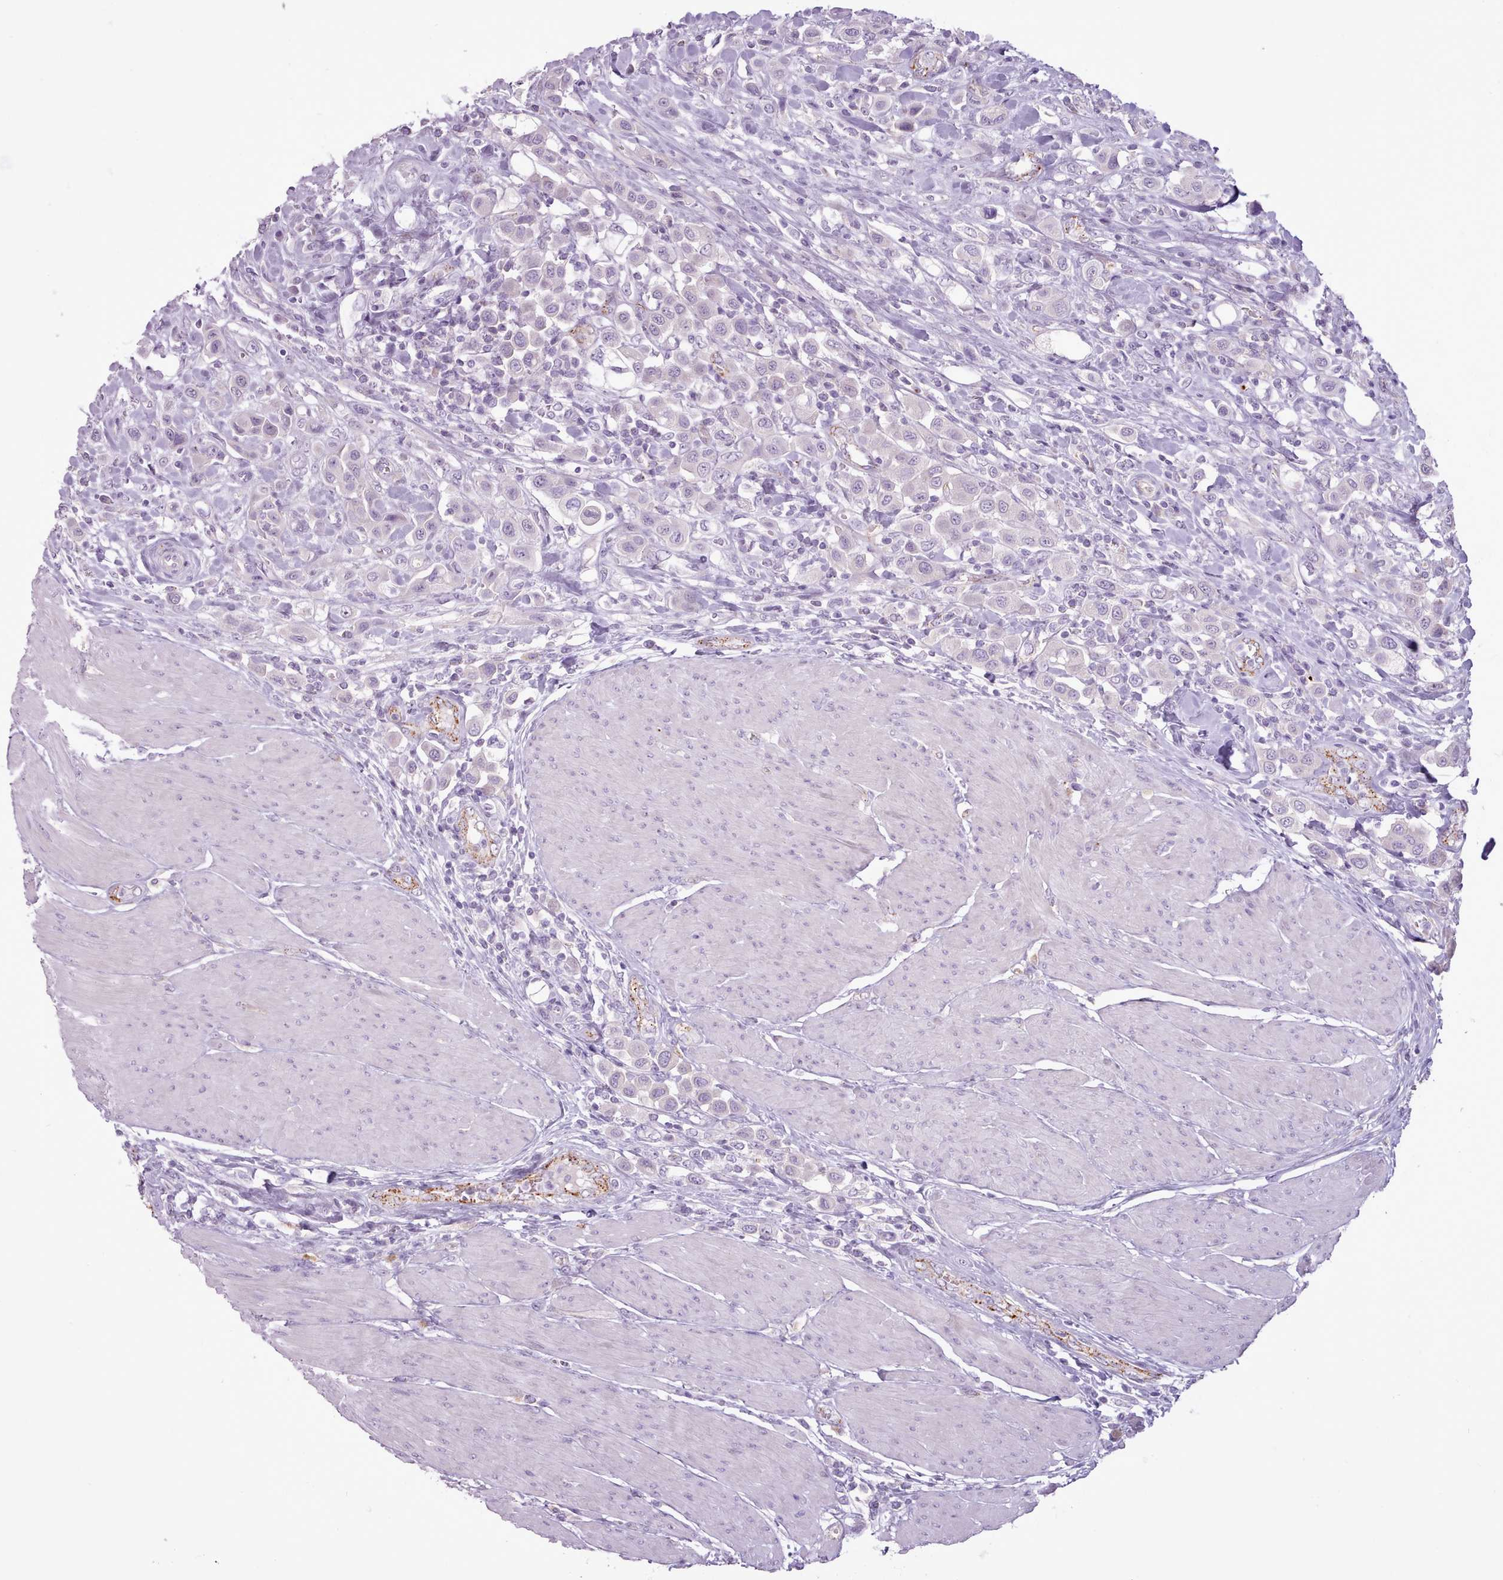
{"staining": {"intensity": "negative", "quantity": "none", "location": "none"}, "tissue": "urothelial cancer", "cell_type": "Tumor cells", "image_type": "cancer", "snomed": [{"axis": "morphology", "description": "Urothelial carcinoma, High grade"}, {"axis": "topography", "description": "Urinary bladder"}], "caption": "Tumor cells are negative for protein expression in human urothelial cancer. (DAB immunohistochemistry visualized using brightfield microscopy, high magnification).", "gene": "ATRAID", "patient": {"sex": "male", "age": 50}}